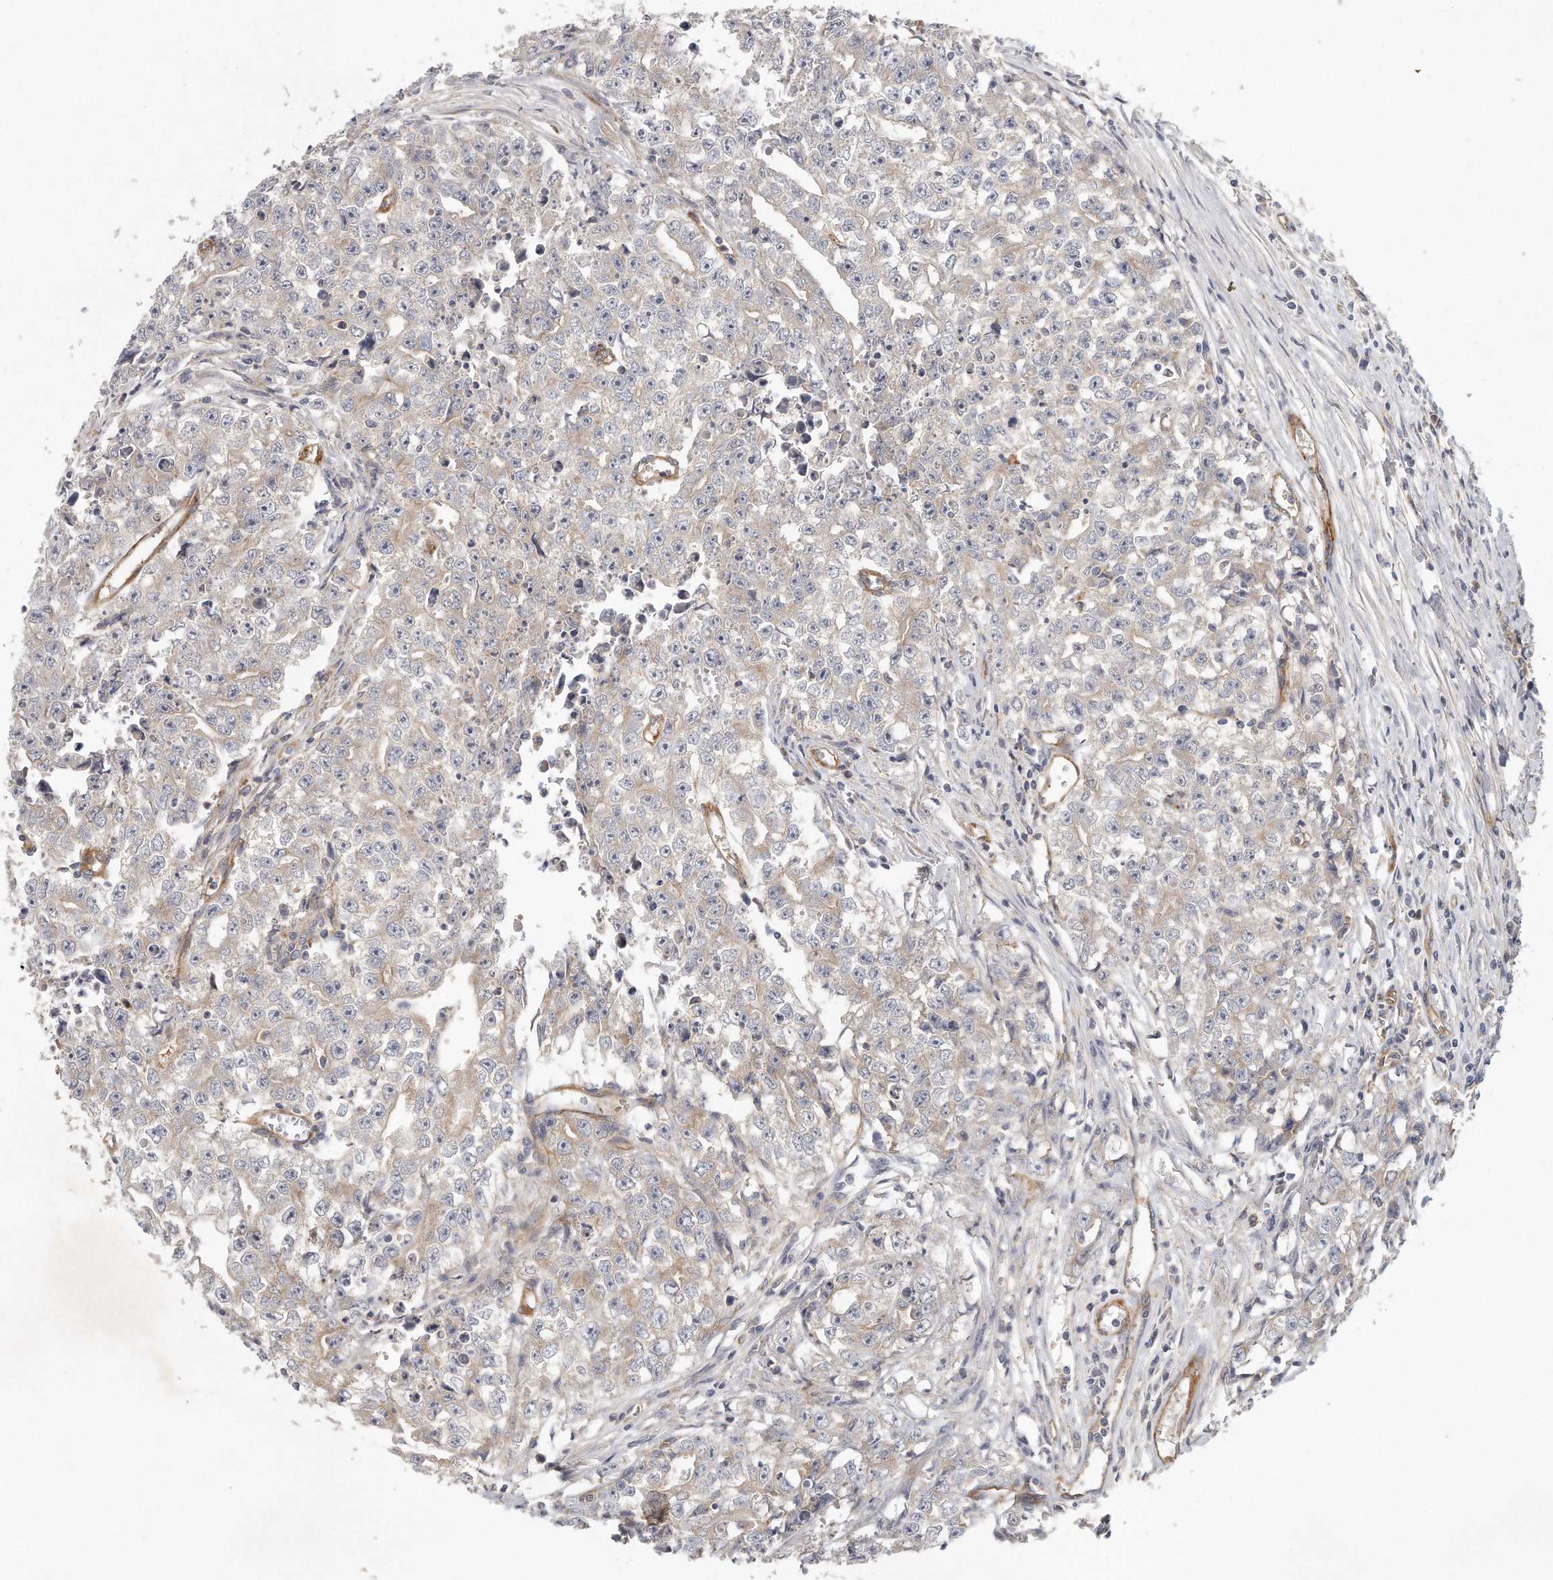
{"staining": {"intensity": "weak", "quantity": "<25%", "location": "cytoplasmic/membranous"}, "tissue": "testis cancer", "cell_type": "Tumor cells", "image_type": "cancer", "snomed": [{"axis": "morphology", "description": "Seminoma, NOS"}, {"axis": "morphology", "description": "Carcinoma, Embryonal, NOS"}, {"axis": "topography", "description": "Testis"}], "caption": "A photomicrograph of human testis cancer is negative for staining in tumor cells.", "gene": "MTERF4", "patient": {"sex": "male", "age": 43}}